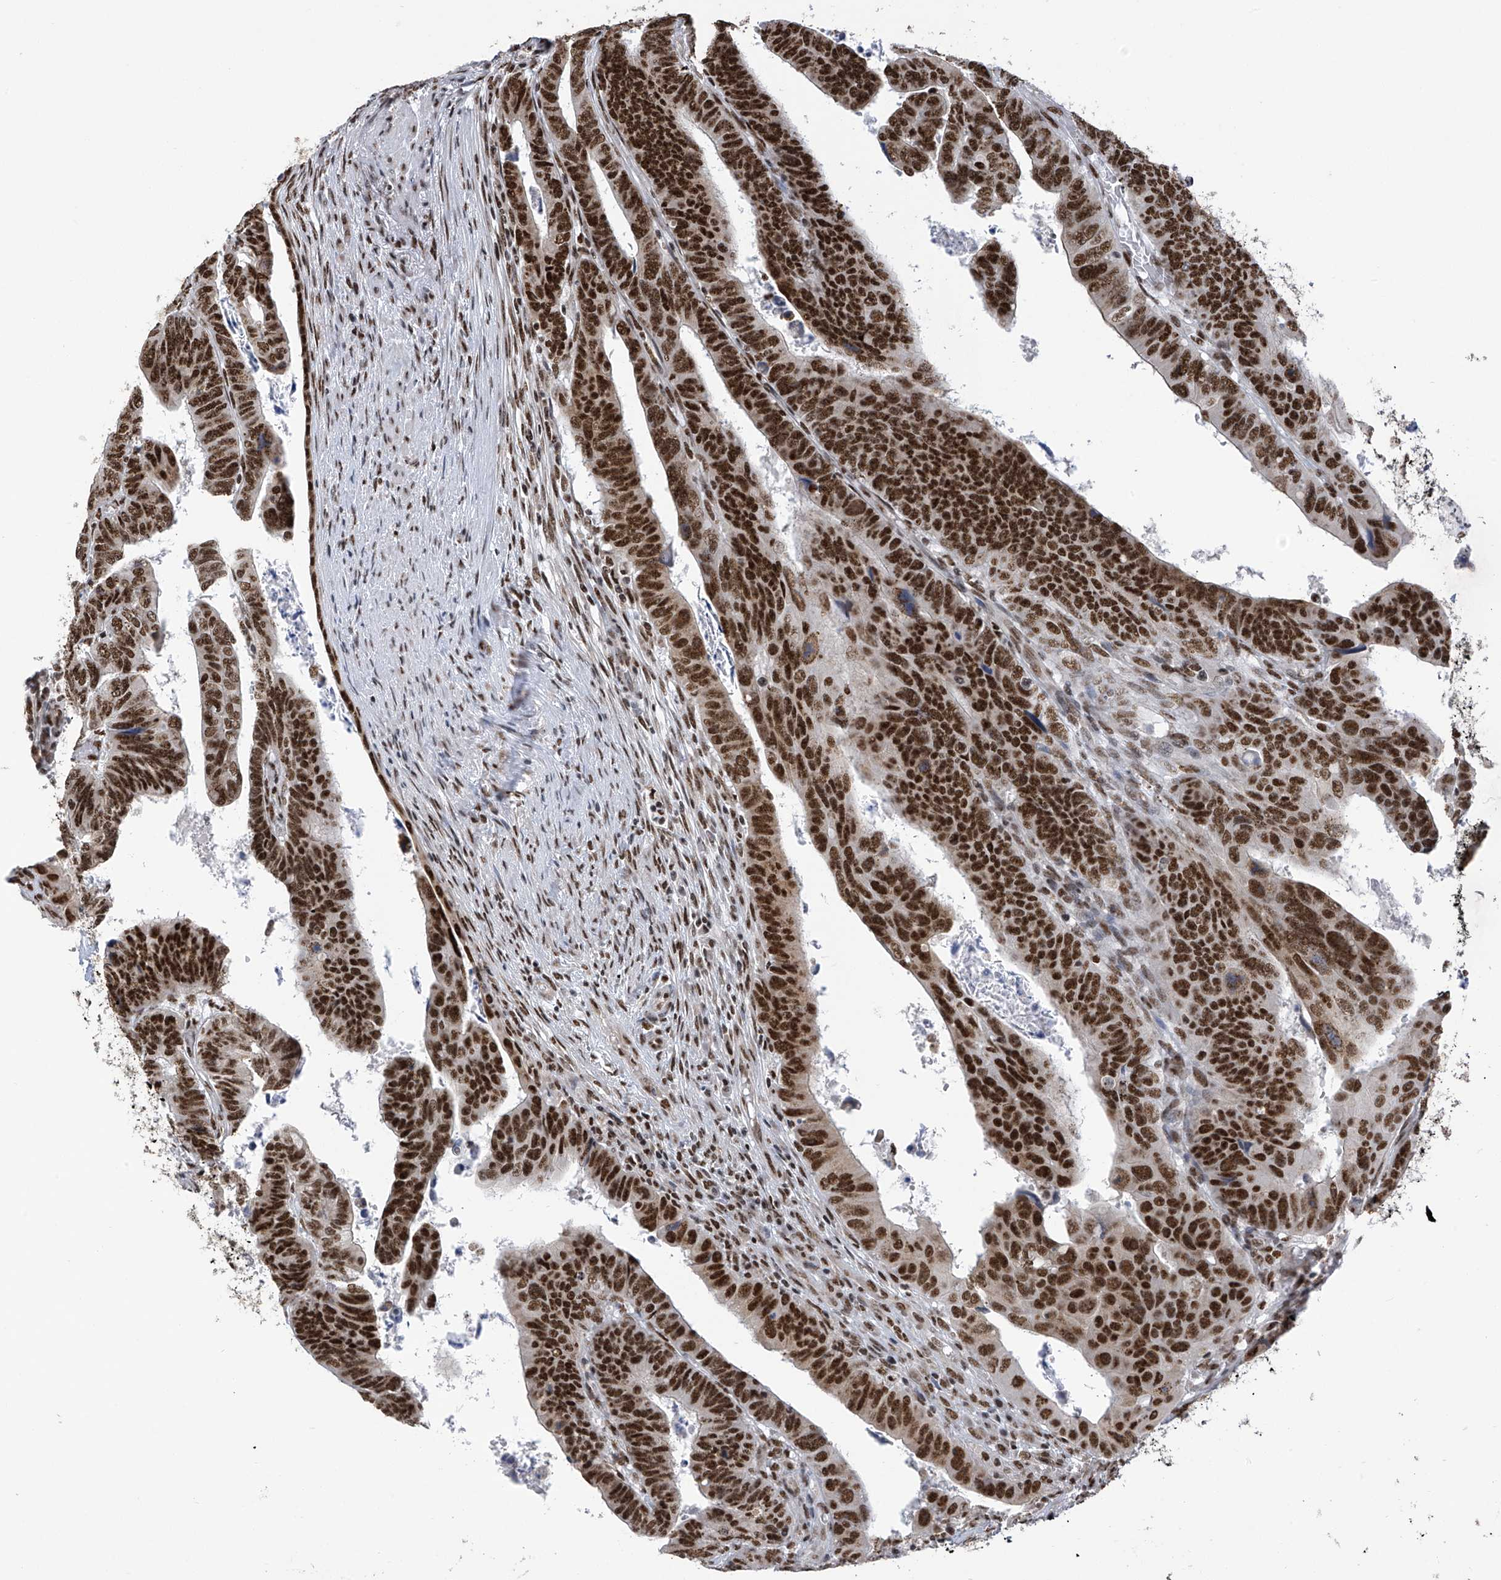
{"staining": {"intensity": "strong", "quantity": ">75%", "location": "nuclear"}, "tissue": "colorectal cancer", "cell_type": "Tumor cells", "image_type": "cancer", "snomed": [{"axis": "morphology", "description": "Normal tissue, NOS"}, {"axis": "morphology", "description": "Adenocarcinoma, NOS"}, {"axis": "topography", "description": "Rectum"}], "caption": "Immunohistochemistry photomicrograph of human colorectal adenocarcinoma stained for a protein (brown), which shows high levels of strong nuclear staining in about >75% of tumor cells.", "gene": "APLF", "patient": {"sex": "female", "age": 65}}